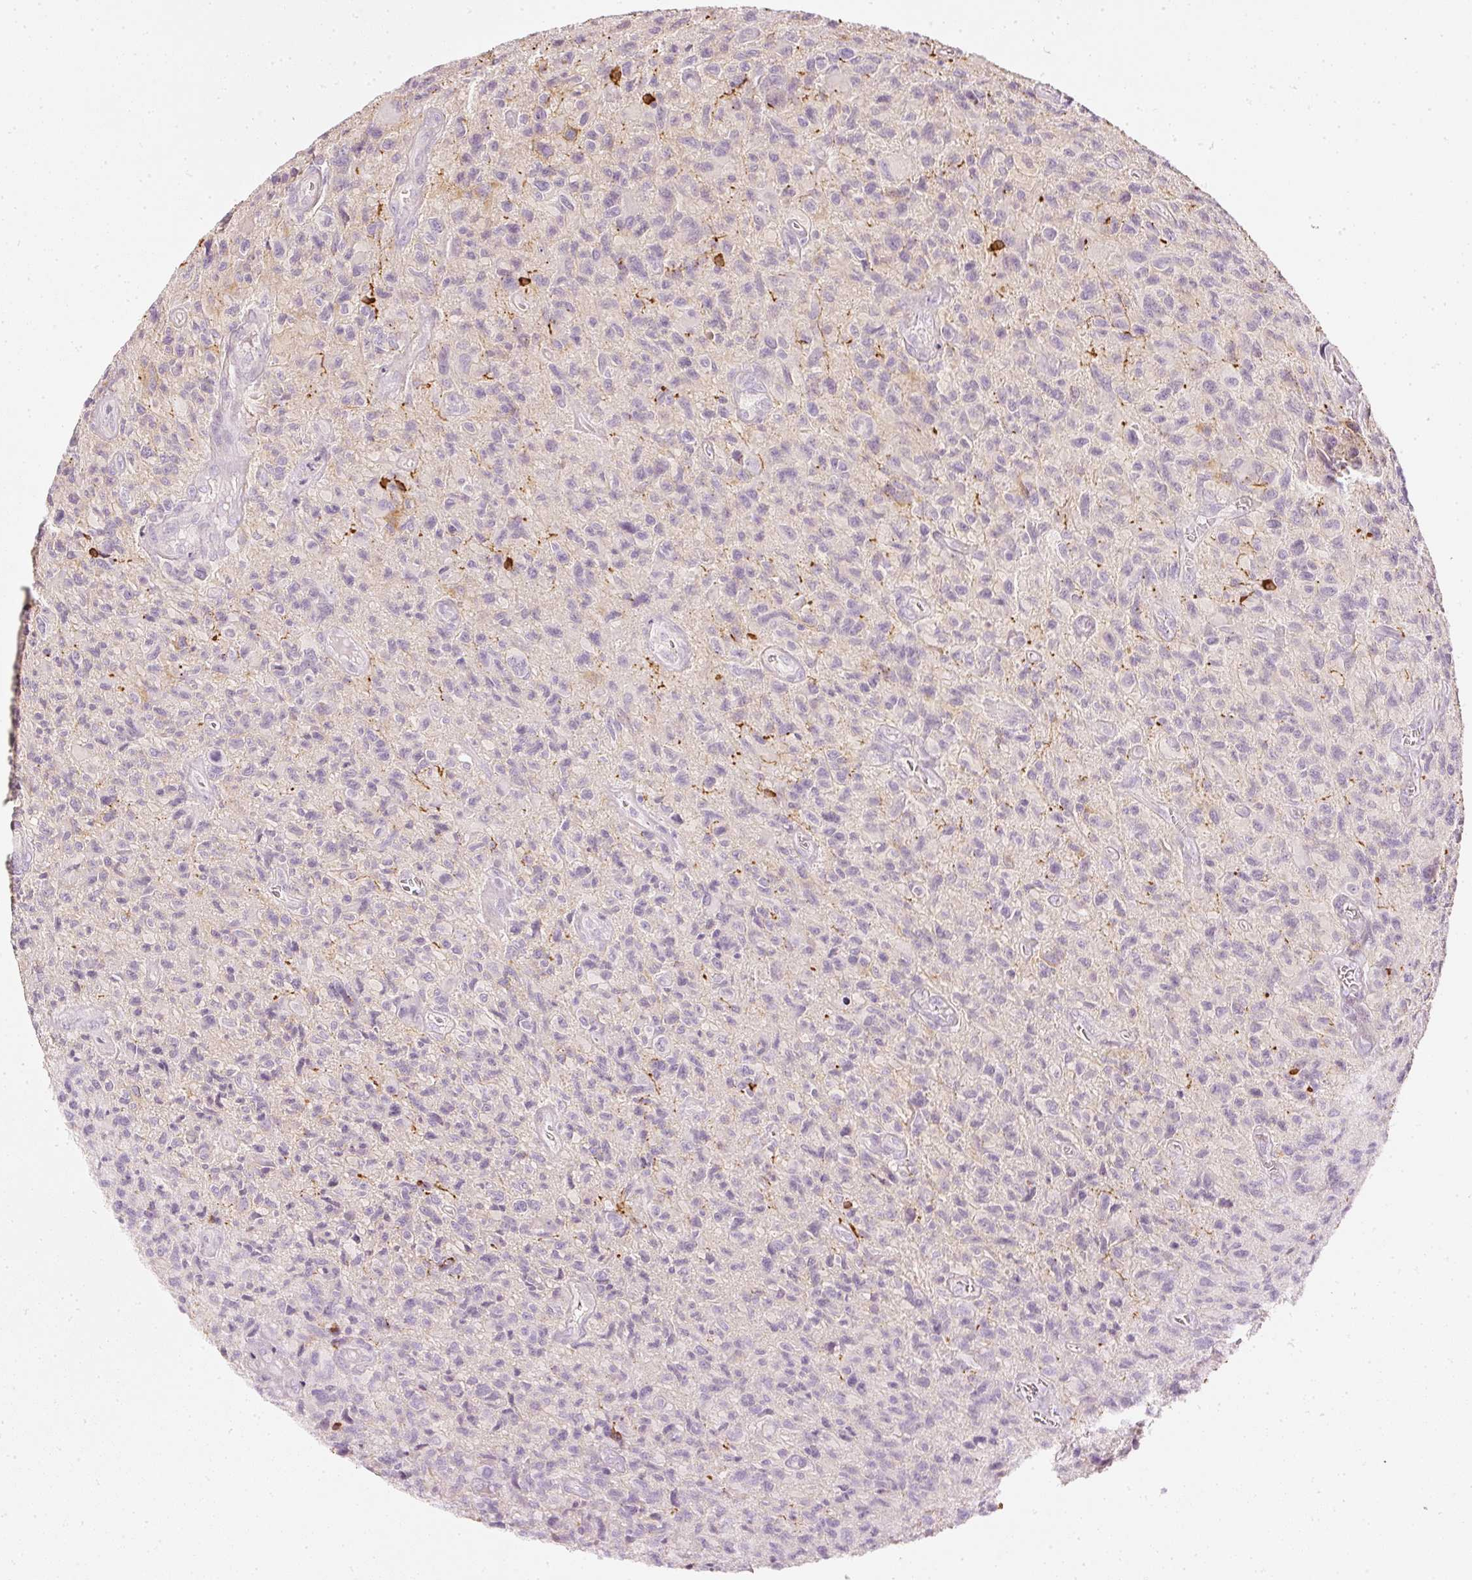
{"staining": {"intensity": "negative", "quantity": "none", "location": "none"}, "tissue": "glioma", "cell_type": "Tumor cells", "image_type": "cancer", "snomed": [{"axis": "morphology", "description": "Glioma, malignant, High grade"}, {"axis": "topography", "description": "Brain"}], "caption": "Micrograph shows no protein staining in tumor cells of high-grade glioma (malignant) tissue.", "gene": "CNP", "patient": {"sex": "male", "age": 76}}